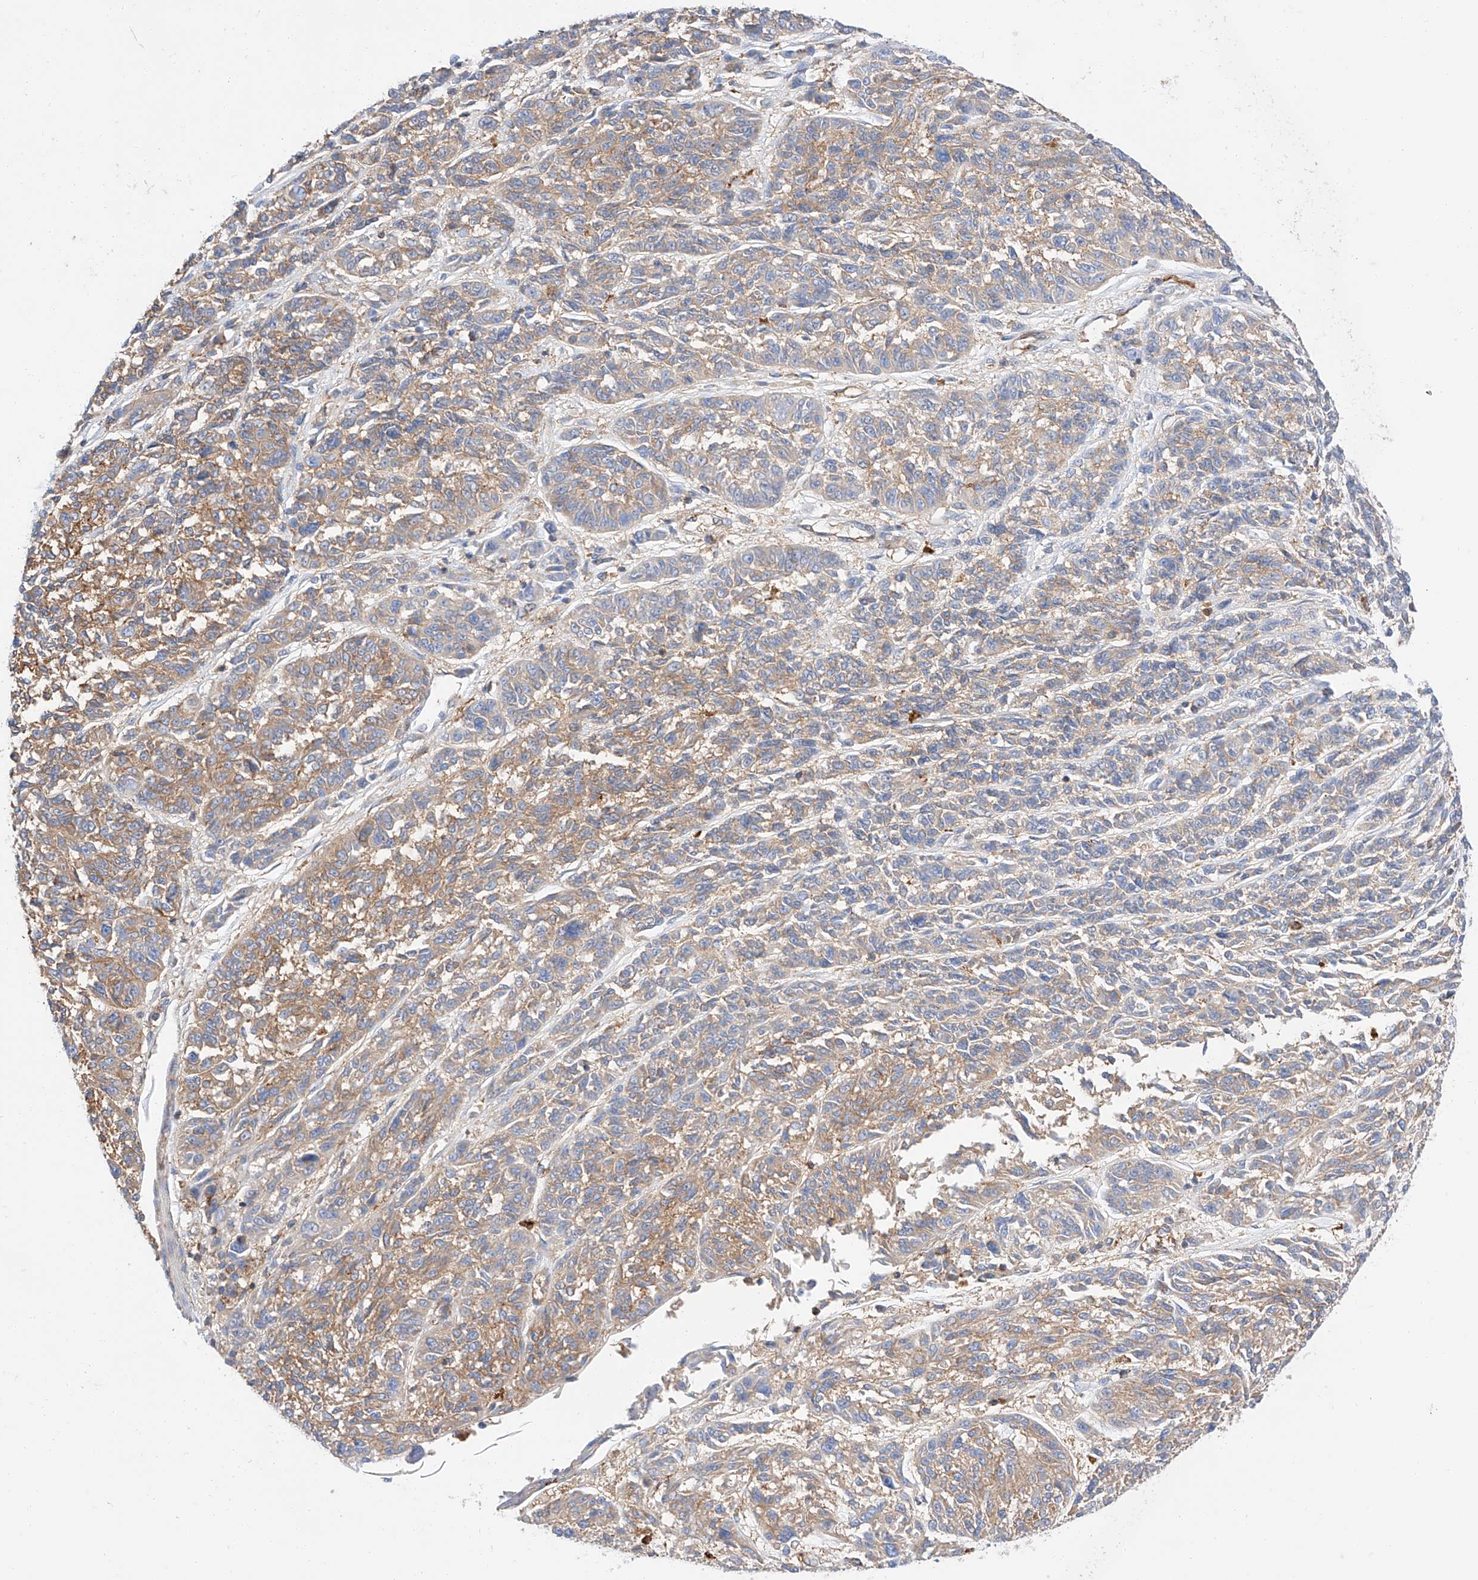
{"staining": {"intensity": "moderate", "quantity": "25%-75%", "location": "cytoplasmic/membranous"}, "tissue": "melanoma", "cell_type": "Tumor cells", "image_type": "cancer", "snomed": [{"axis": "morphology", "description": "Malignant melanoma, NOS"}, {"axis": "topography", "description": "Skin"}], "caption": "Immunohistochemistry histopathology image of human malignant melanoma stained for a protein (brown), which demonstrates medium levels of moderate cytoplasmic/membranous positivity in about 25%-75% of tumor cells.", "gene": "HAUS4", "patient": {"sex": "male", "age": 53}}